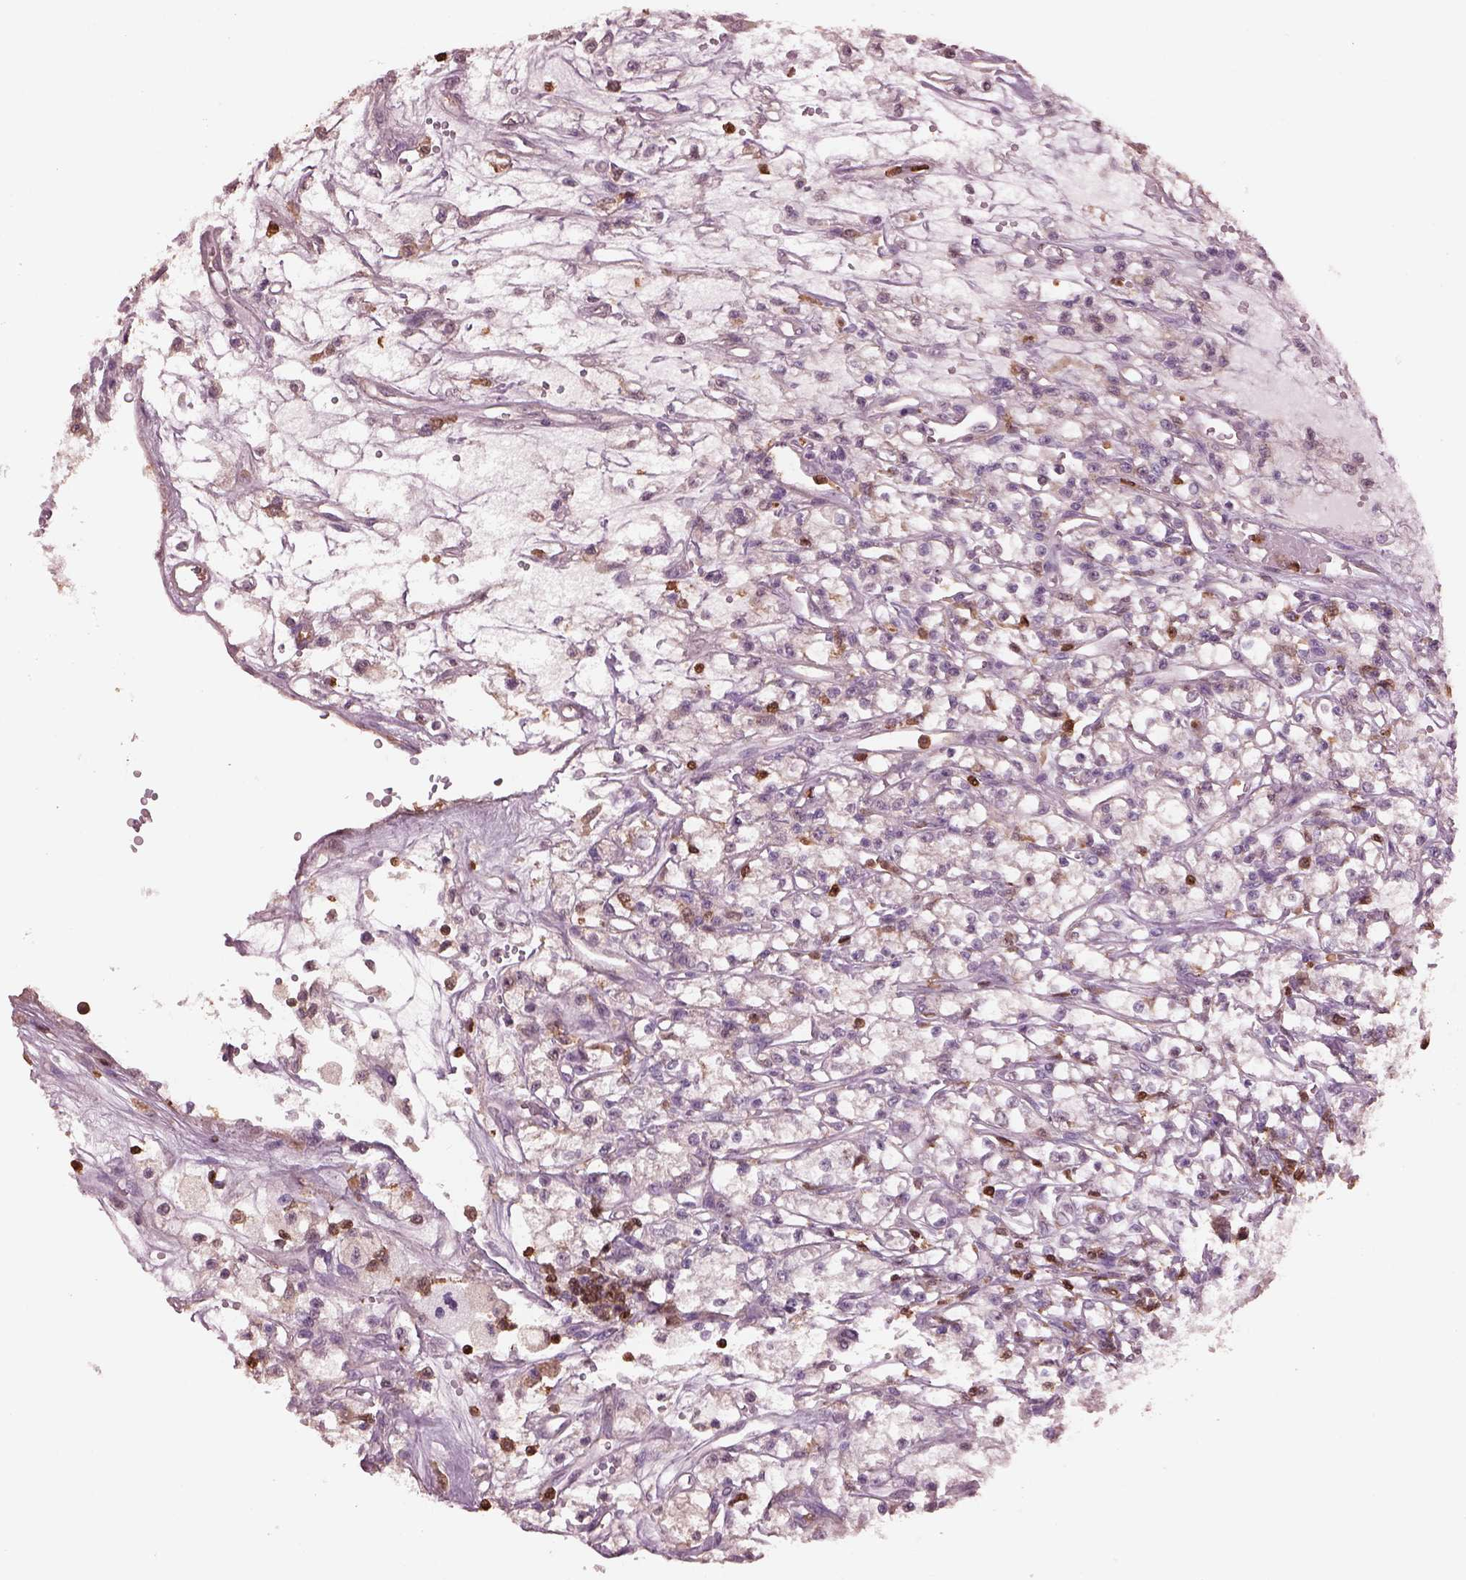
{"staining": {"intensity": "negative", "quantity": "none", "location": "none"}, "tissue": "renal cancer", "cell_type": "Tumor cells", "image_type": "cancer", "snomed": [{"axis": "morphology", "description": "Adenocarcinoma, NOS"}, {"axis": "topography", "description": "Kidney"}], "caption": "A histopathology image of renal cancer stained for a protein displays no brown staining in tumor cells. (DAB (3,3'-diaminobenzidine) immunohistochemistry (IHC) visualized using brightfield microscopy, high magnification).", "gene": "IL31RA", "patient": {"sex": "female", "age": 59}}